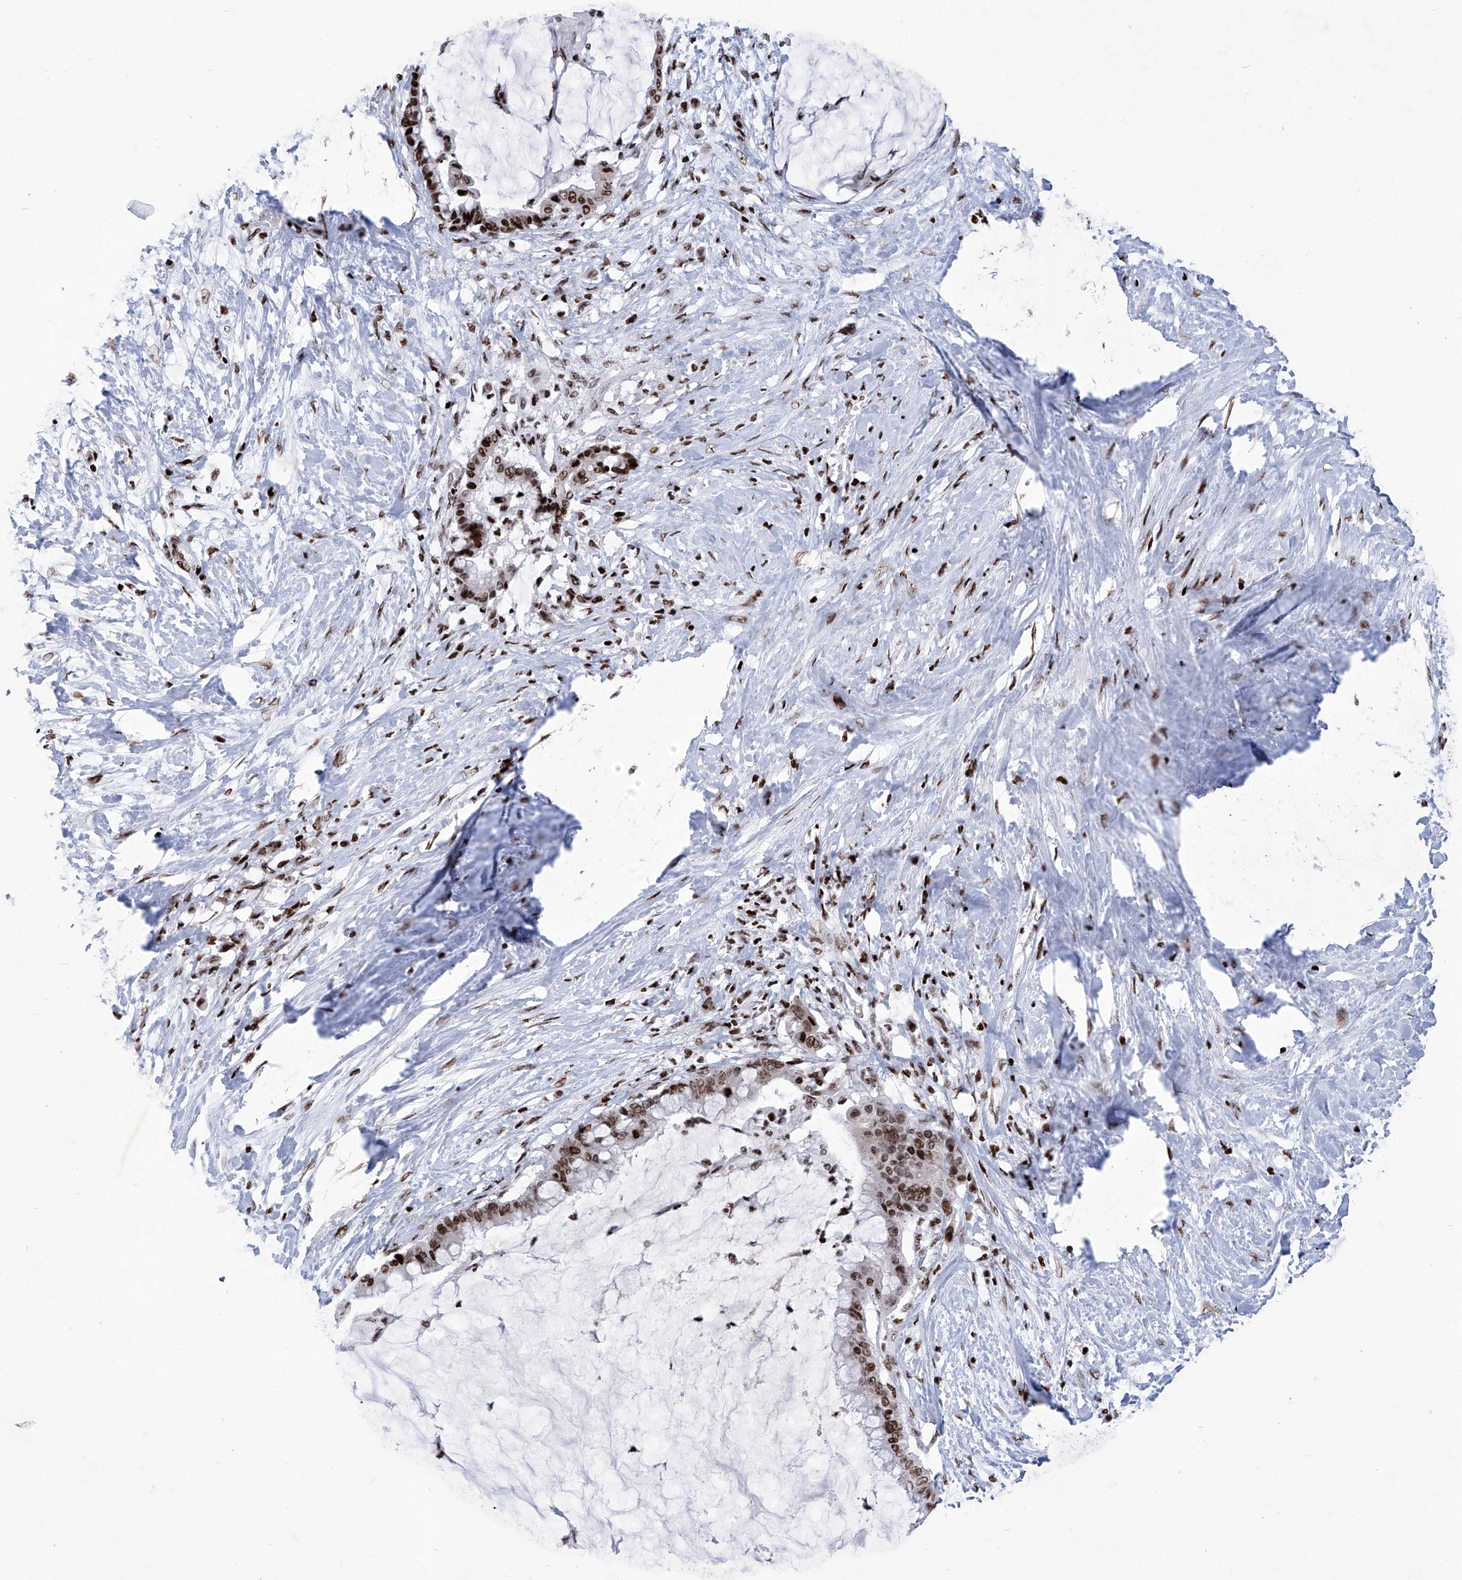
{"staining": {"intensity": "strong", "quantity": ">75%", "location": "nuclear"}, "tissue": "pancreatic cancer", "cell_type": "Tumor cells", "image_type": "cancer", "snomed": [{"axis": "morphology", "description": "Adenocarcinoma, NOS"}, {"axis": "topography", "description": "Pancreas"}], "caption": "Pancreatic cancer stained for a protein reveals strong nuclear positivity in tumor cells.", "gene": "HEY2", "patient": {"sex": "male", "age": 41}}